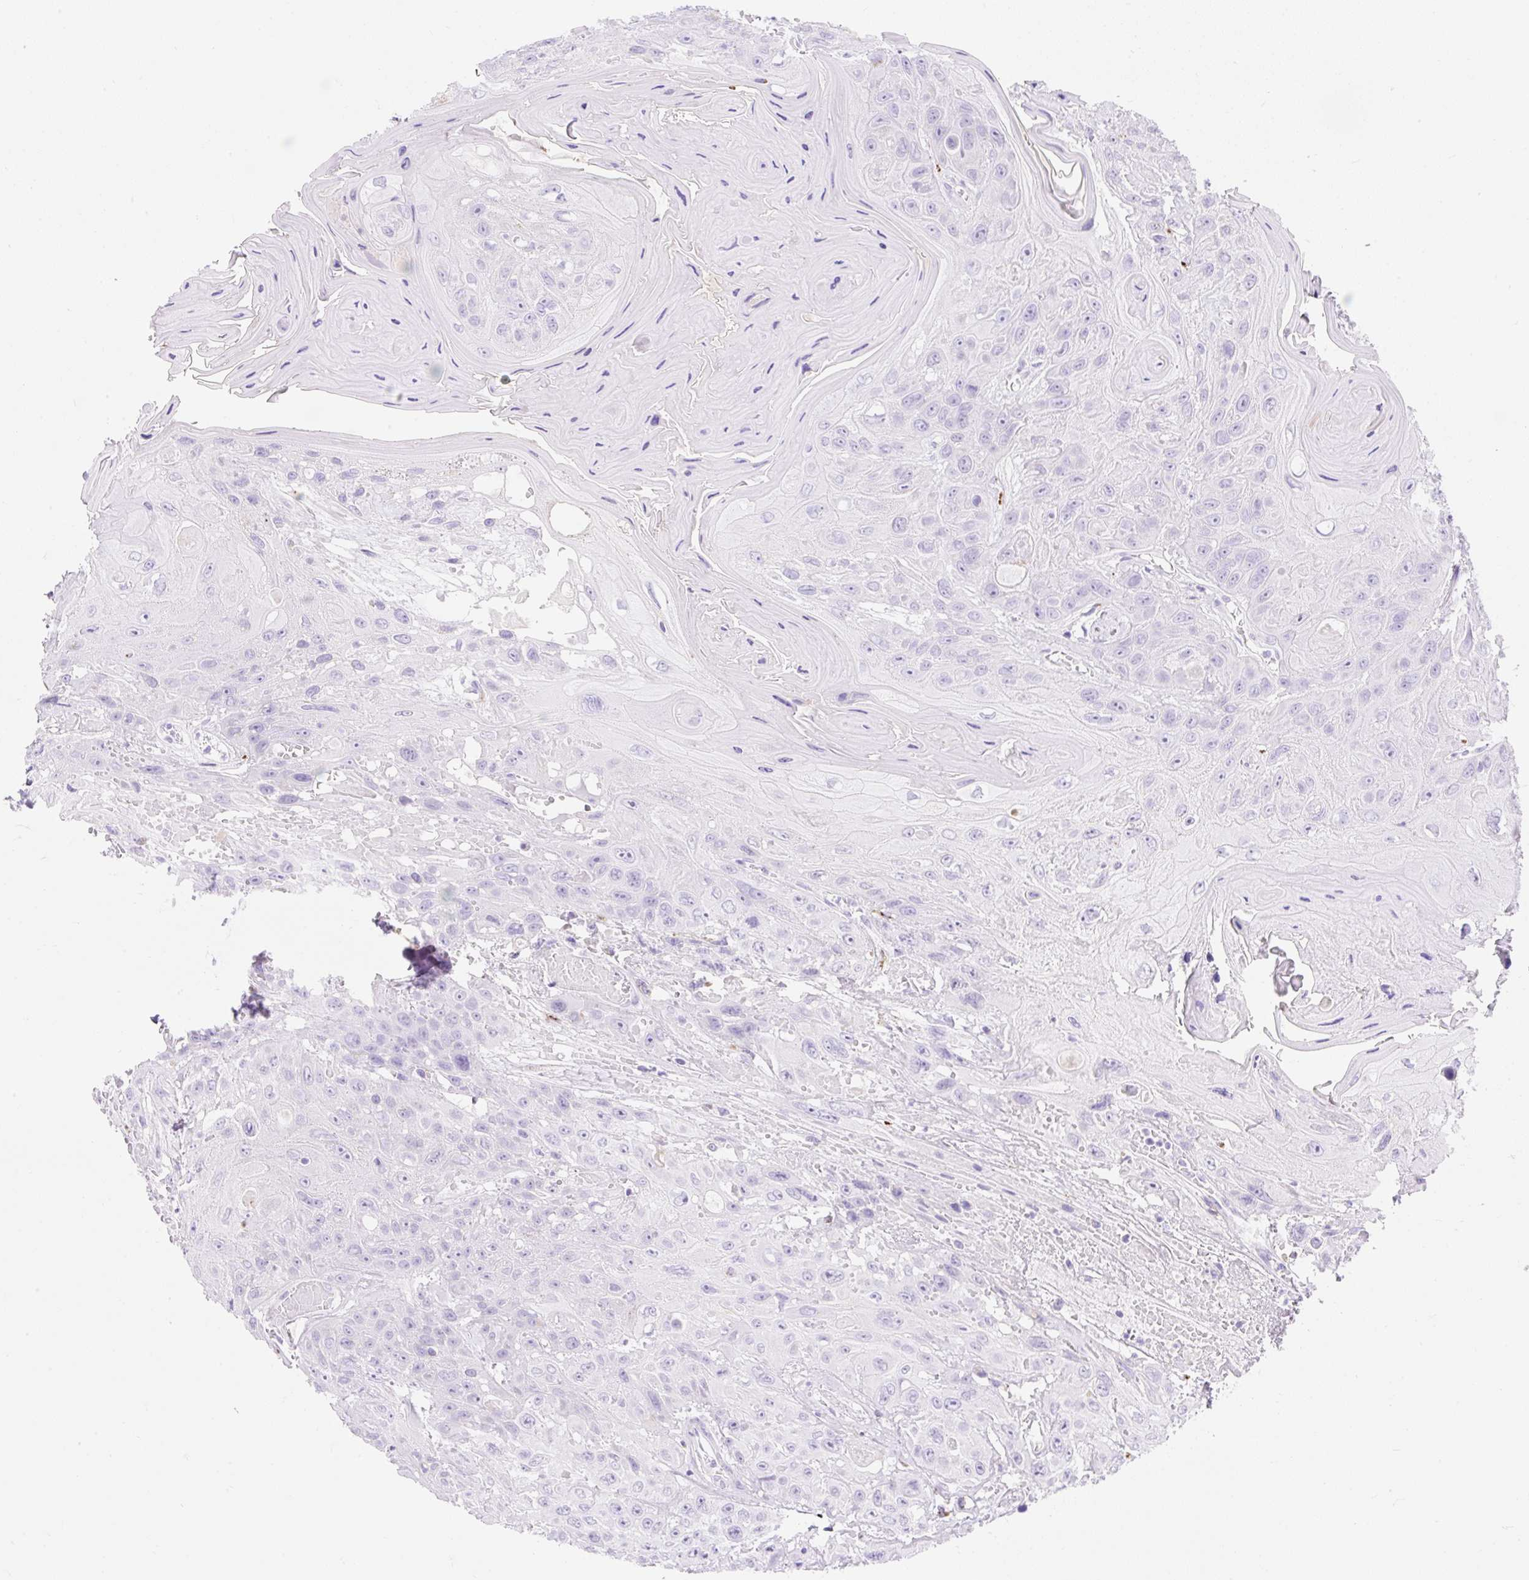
{"staining": {"intensity": "negative", "quantity": "none", "location": "none"}, "tissue": "head and neck cancer", "cell_type": "Tumor cells", "image_type": "cancer", "snomed": [{"axis": "morphology", "description": "Squamous cell carcinoma, NOS"}, {"axis": "topography", "description": "Head-Neck"}], "caption": "This is an immunohistochemistry (IHC) histopathology image of squamous cell carcinoma (head and neck). There is no expression in tumor cells.", "gene": "HEXB", "patient": {"sex": "female", "age": 59}}